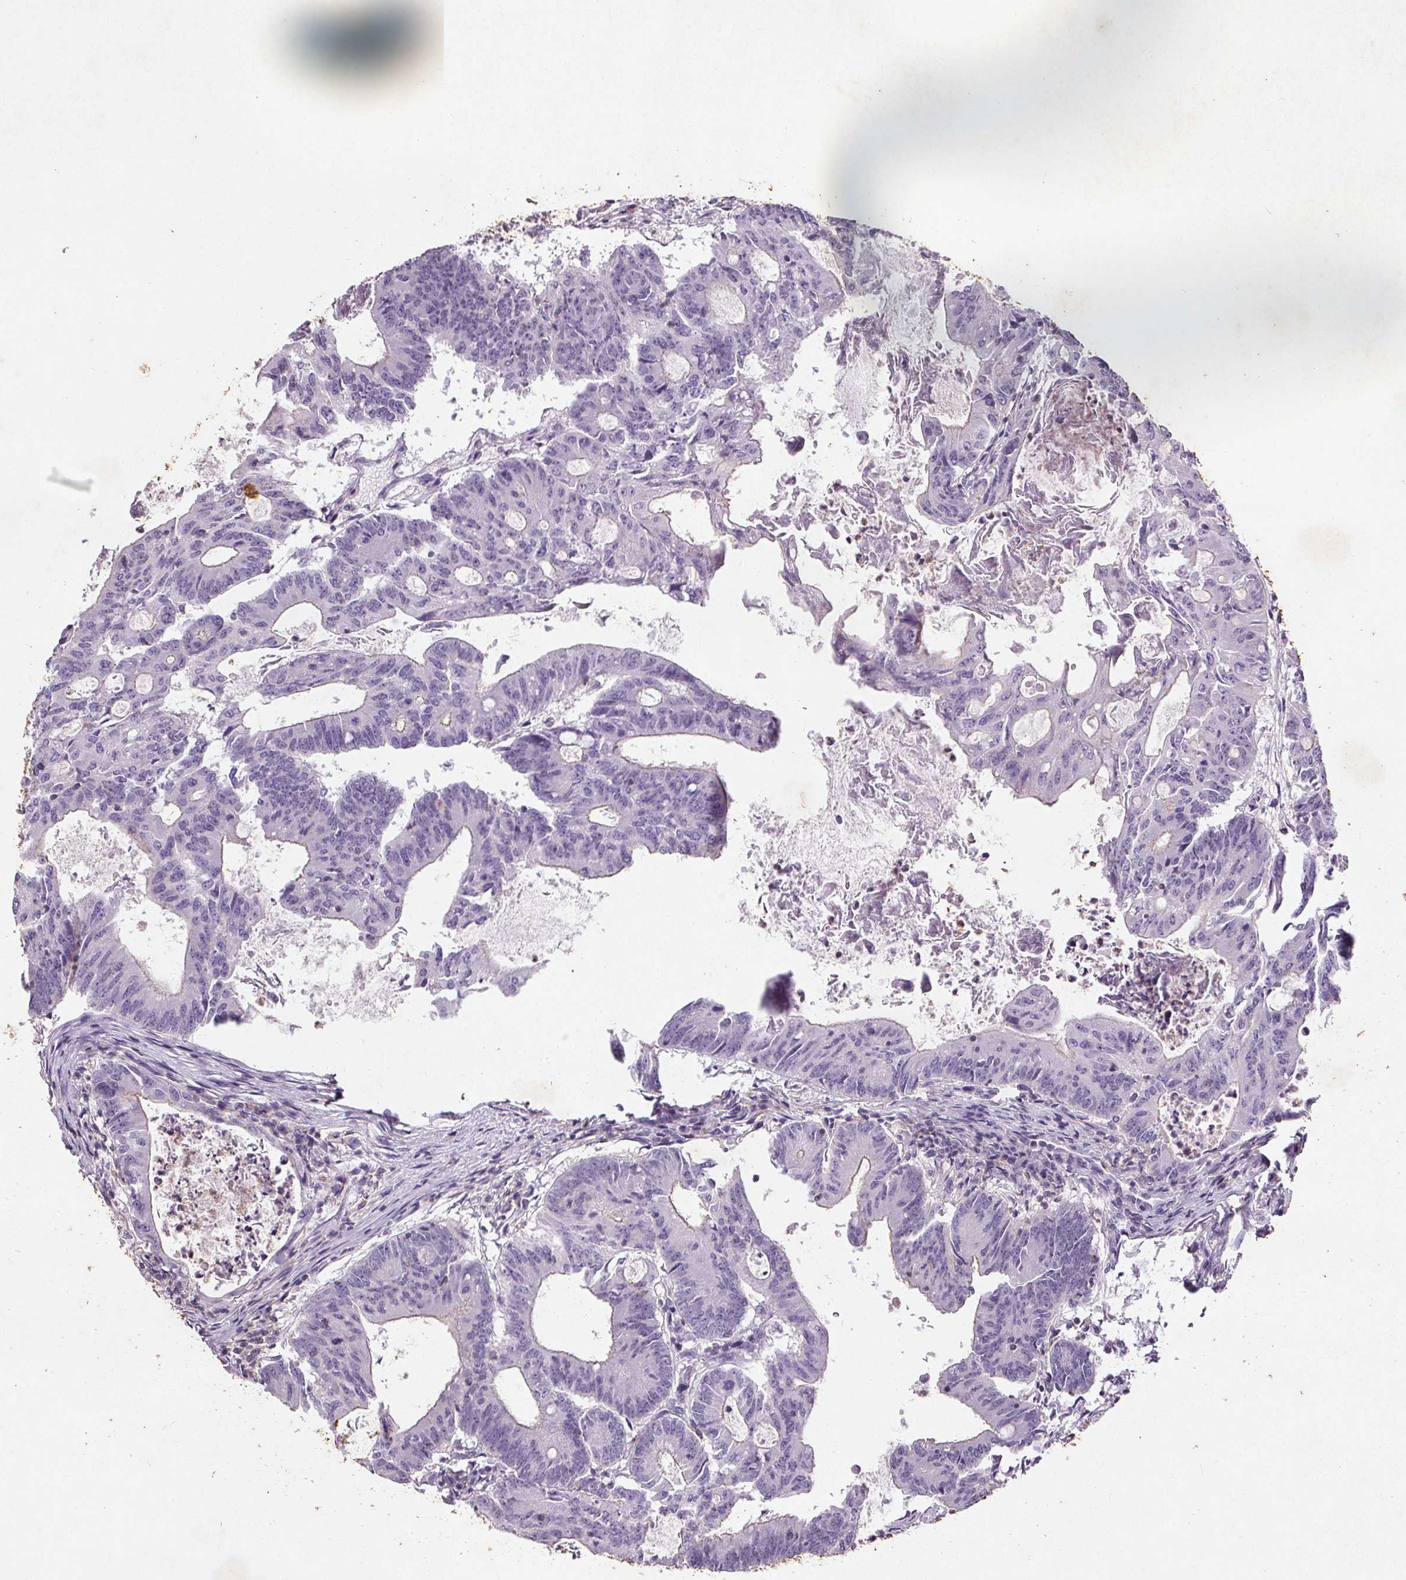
{"staining": {"intensity": "negative", "quantity": "none", "location": "none"}, "tissue": "colorectal cancer", "cell_type": "Tumor cells", "image_type": "cancer", "snomed": [{"axis": "morphology", "description": "Adenocarcinoma, NOS"}, {"axis": "topography", "description": "Colon"}], "caption": "This is a micrograph of immunohistochemistry (IHC) staining of colorectal cancer, which shows no staining in tumor cells. (DAB immunohistochemistry (IHC), high magnification).", "gene": "C19orf84", "patient": {"sex": "female", "age": 70}}